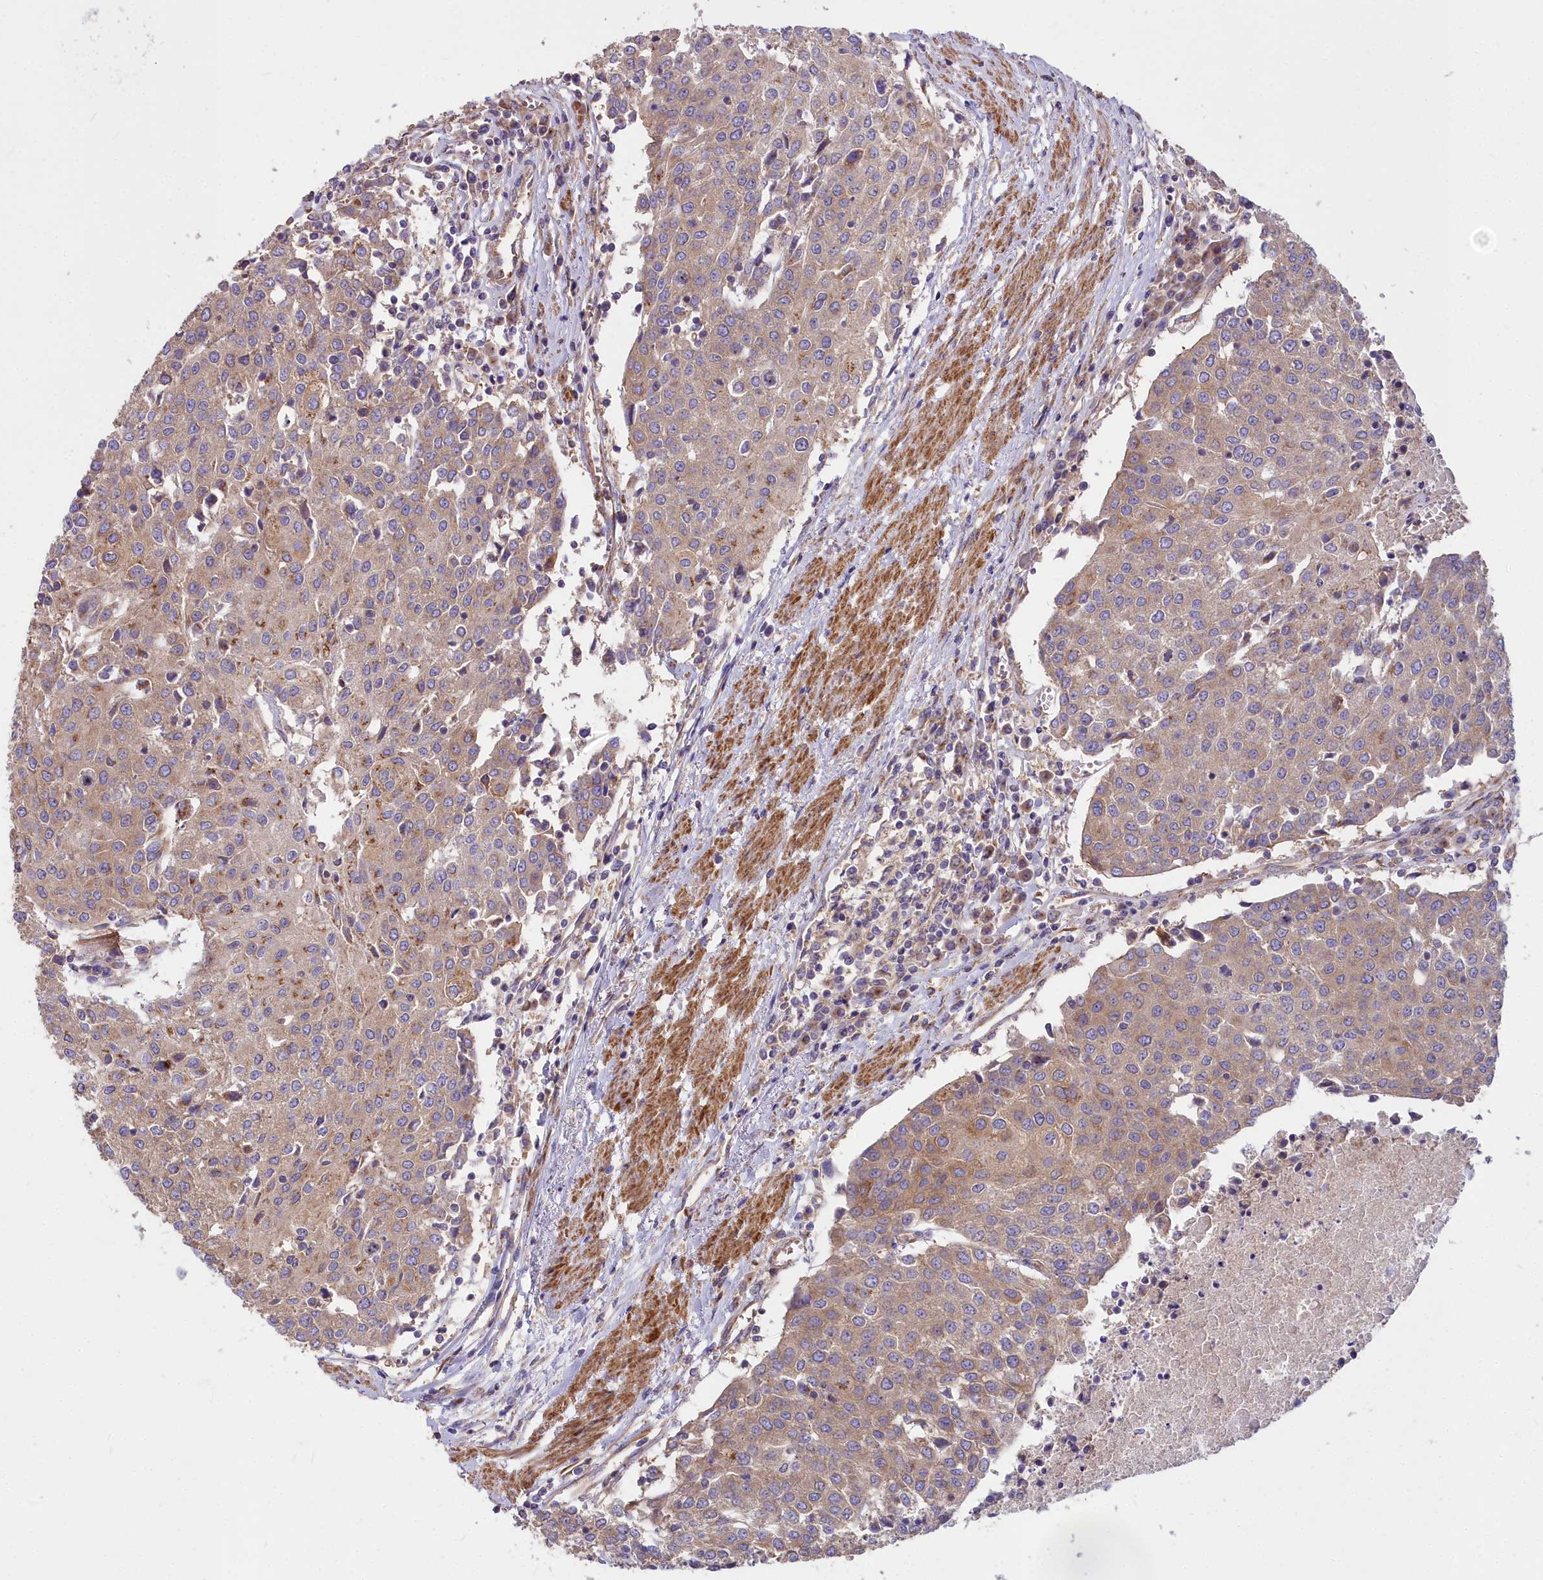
{"staining": {"intensity": "moderate", "quantity": "<25%", "location": "cytoplasmic/membranous"}, "tissue": "urothelial cancer", "cell_type": "Tumor cells", "image_type": "cancer", "snomed": [{"axis": "morphology", "description": "Urothelial carcinoma, High grade"}, {"axis": "topography", "description": "Urinary bladder"}], "caption": "Tumor cells demonstrate low levels of moderate cytoplasmic/membranous staining in approximately <25% of cells in human urothelial carcinoma (high-grade). (Stains: DAB (3,3'-diaminobenzidine) in brown, nuclei in blue, Microscopy: brightfield microscopy at high magnification).", "gene": "DCTN3", "patient": {"sex": "female", "age": 85}}